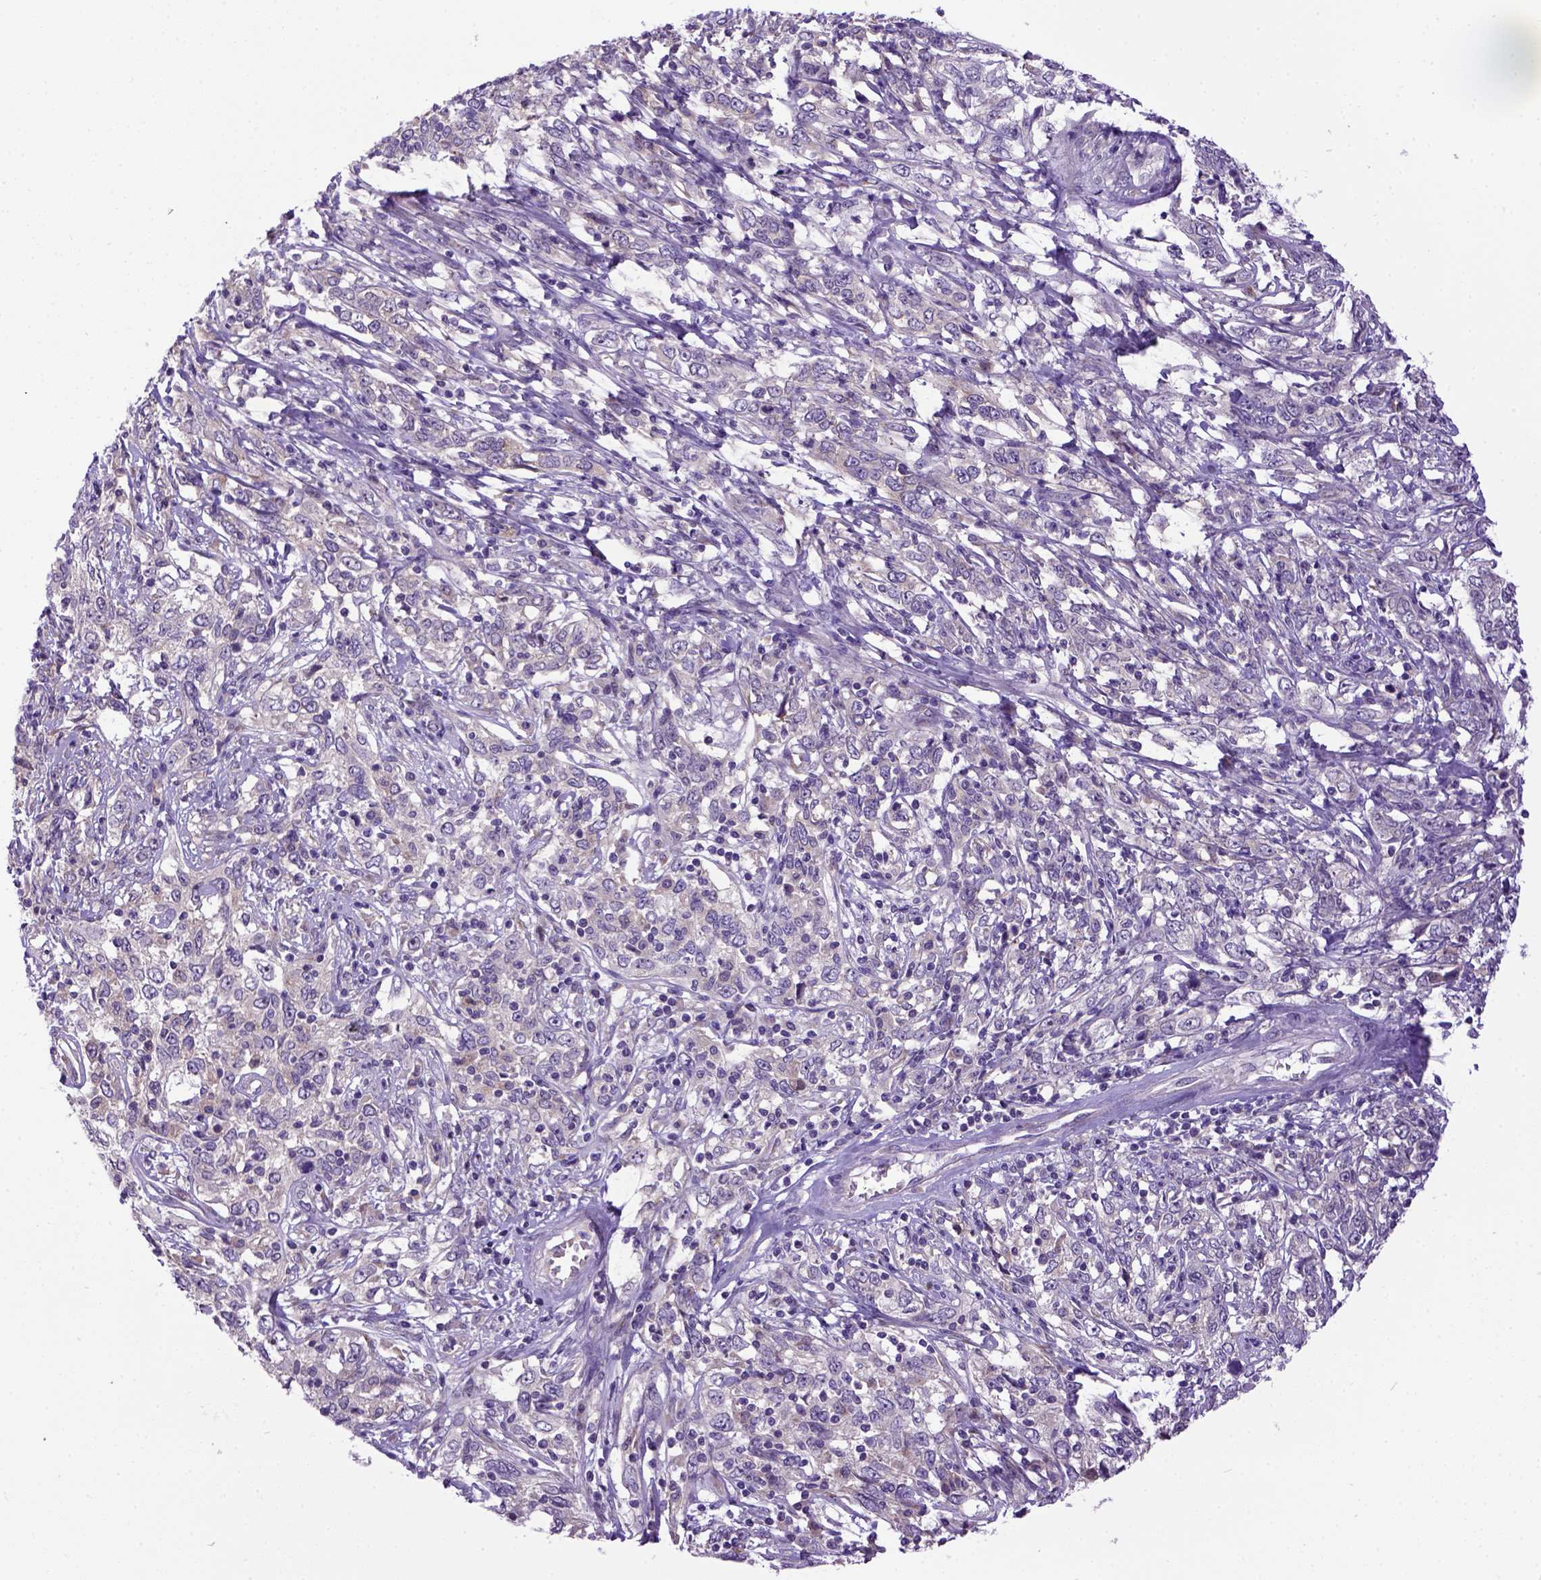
{"staining": {"intensity": "weak", "quantity": "25%-75%", "location": "cytoplasmic/membranous"}, "tissue": "cervical cancer", "cell_type": "Tumor cells", "image_type": "cancer", "snomed": [{"axis": "morphology", "description": "Adenocarcinoma, NOS"}, {"axis": "topography", "description": "Cervix"}], "caption": "Brown immunohistochemical staining in human adenocarcinoma (cervical) reveals weak cytoplasmic/membranous staining in about 25%-75% of tumor cells.", "gene": "NEK5", "patient": {"sex": "female", "age": 40}}